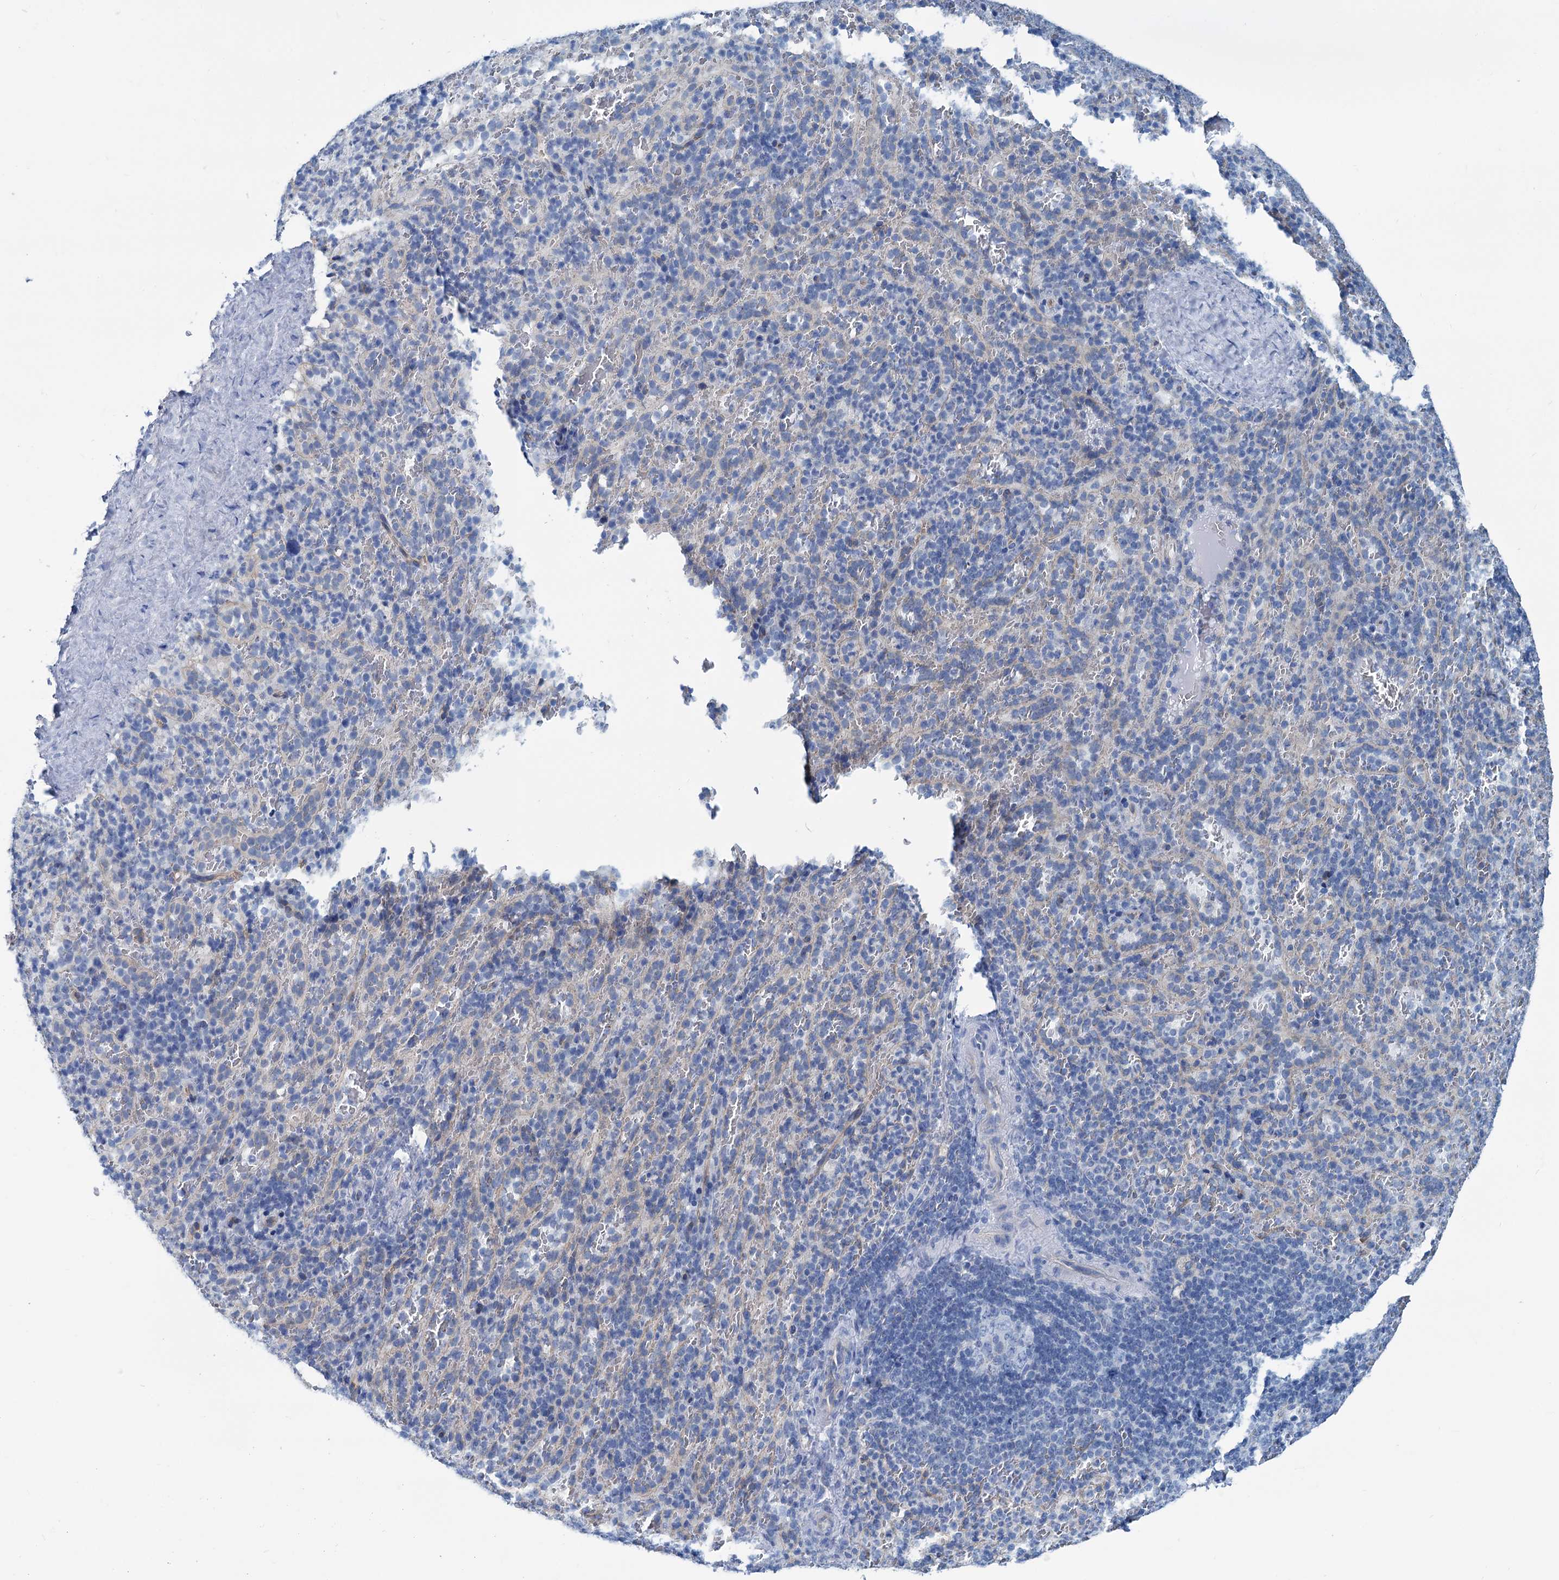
{"staining": {"intensity": "negative", "quantity": "none", "location": "none"}, "tissue": "spleen", "cell_type": "Cells in red pulp", "image_type": "normal", "snomed": [{"axis": "morphology", "description": "Normal tissue, NOS"}, {"axis": "topography", "description": "Spleen"}], "caption": "This is an immunohistochemistry (IHC) image of unremarkable human spleen. There is no staining in cells in red pulp.", "gene": "SLC1A3", "patient": {"sex": "female", "age": 21}}